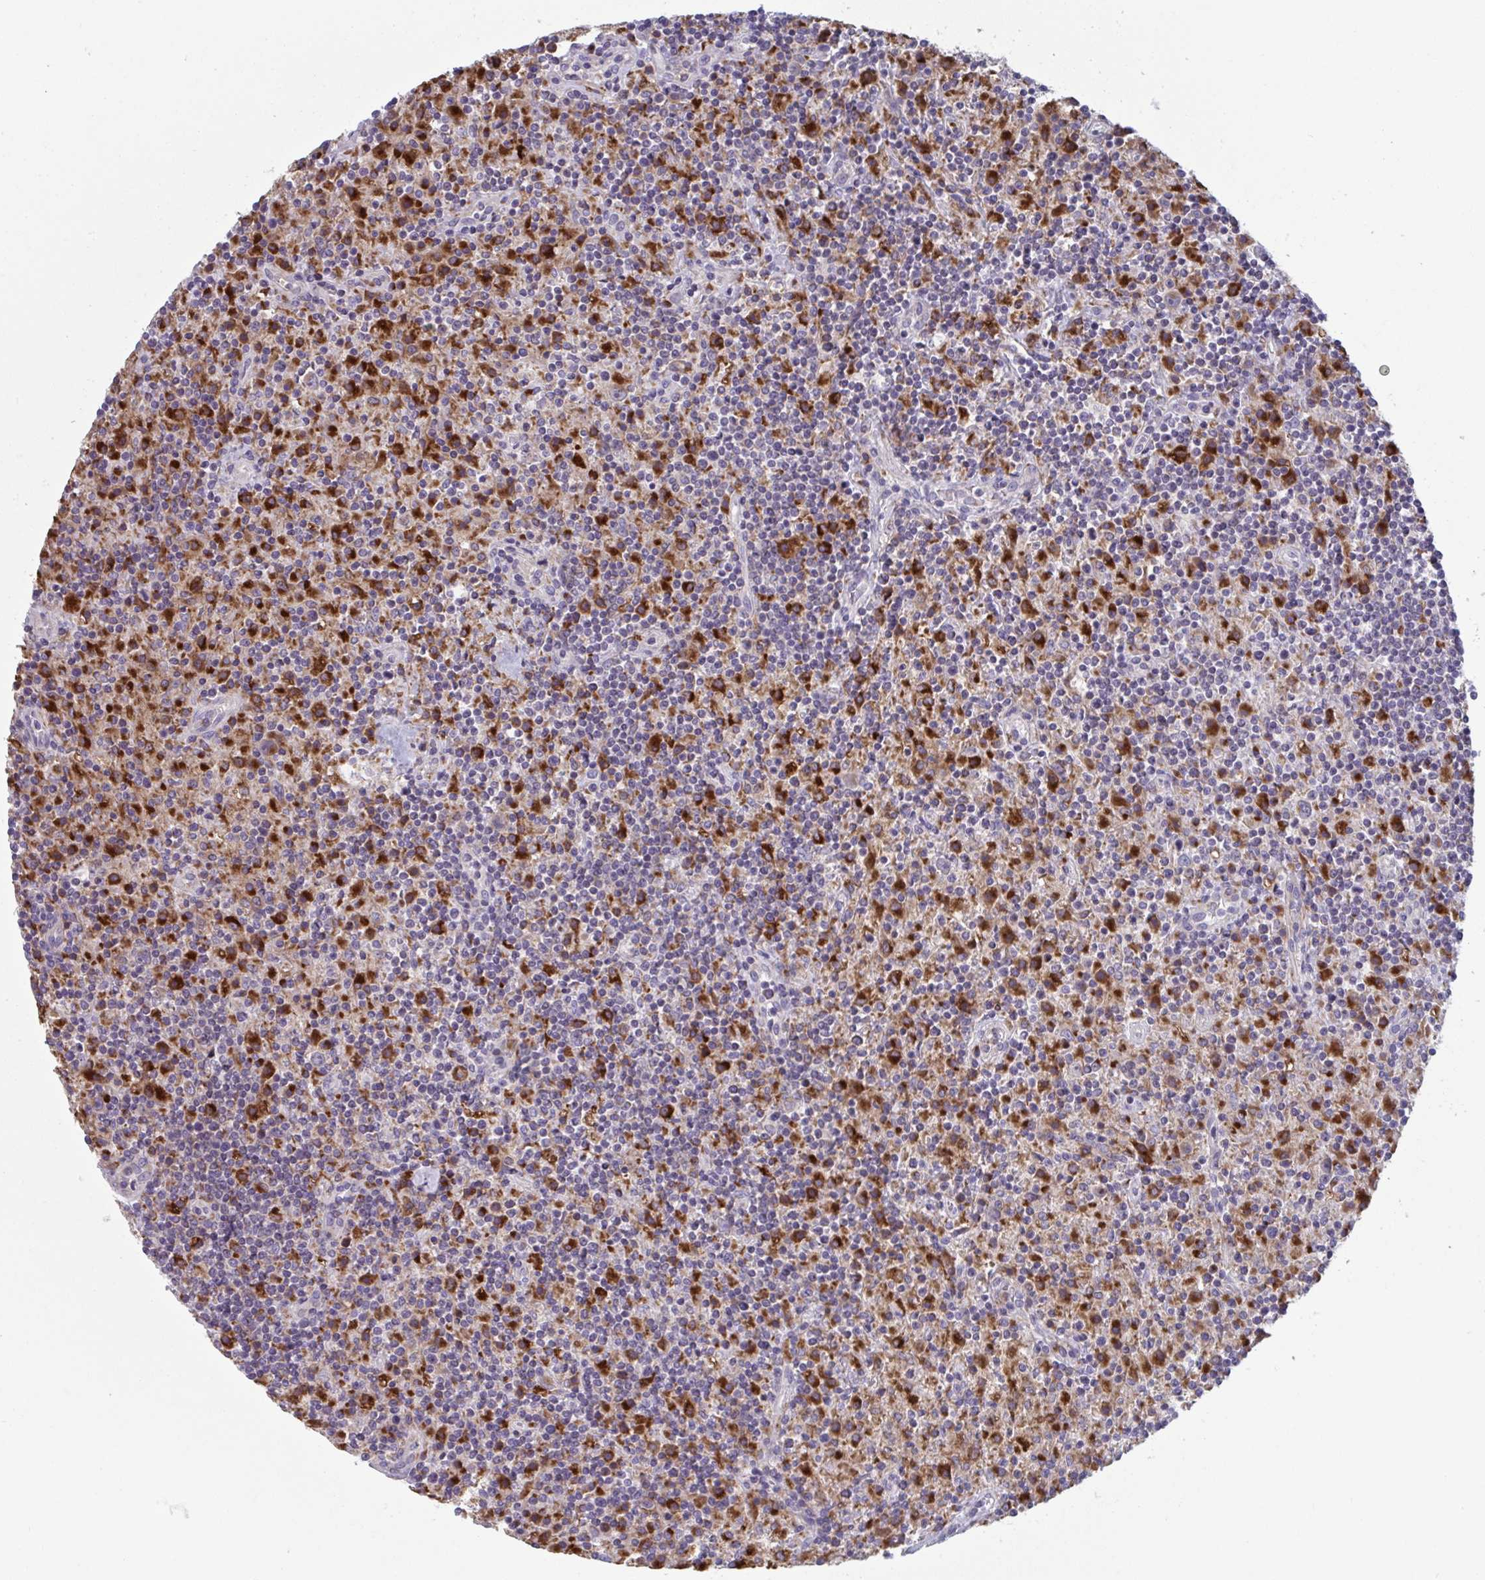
{"staining": {"intensity": "weak", "quantity": "<25%", "location": "cytoplasmic/membranous"}, "tissue": "lymphoma", "cell_type": "Tumor cells", "image_type": "cancer", "snomed": [{"axis": "morphology", "description": "Hodgkin's disease, NOS"}, {"axis": "topography", "description": "Lymph node"}], "caption": "Tumor cells show no significant protein positivity in Hodgkin's disease.", "gene": "NIPSNAP1", "patient": {"sex": "male", "age": 70}}